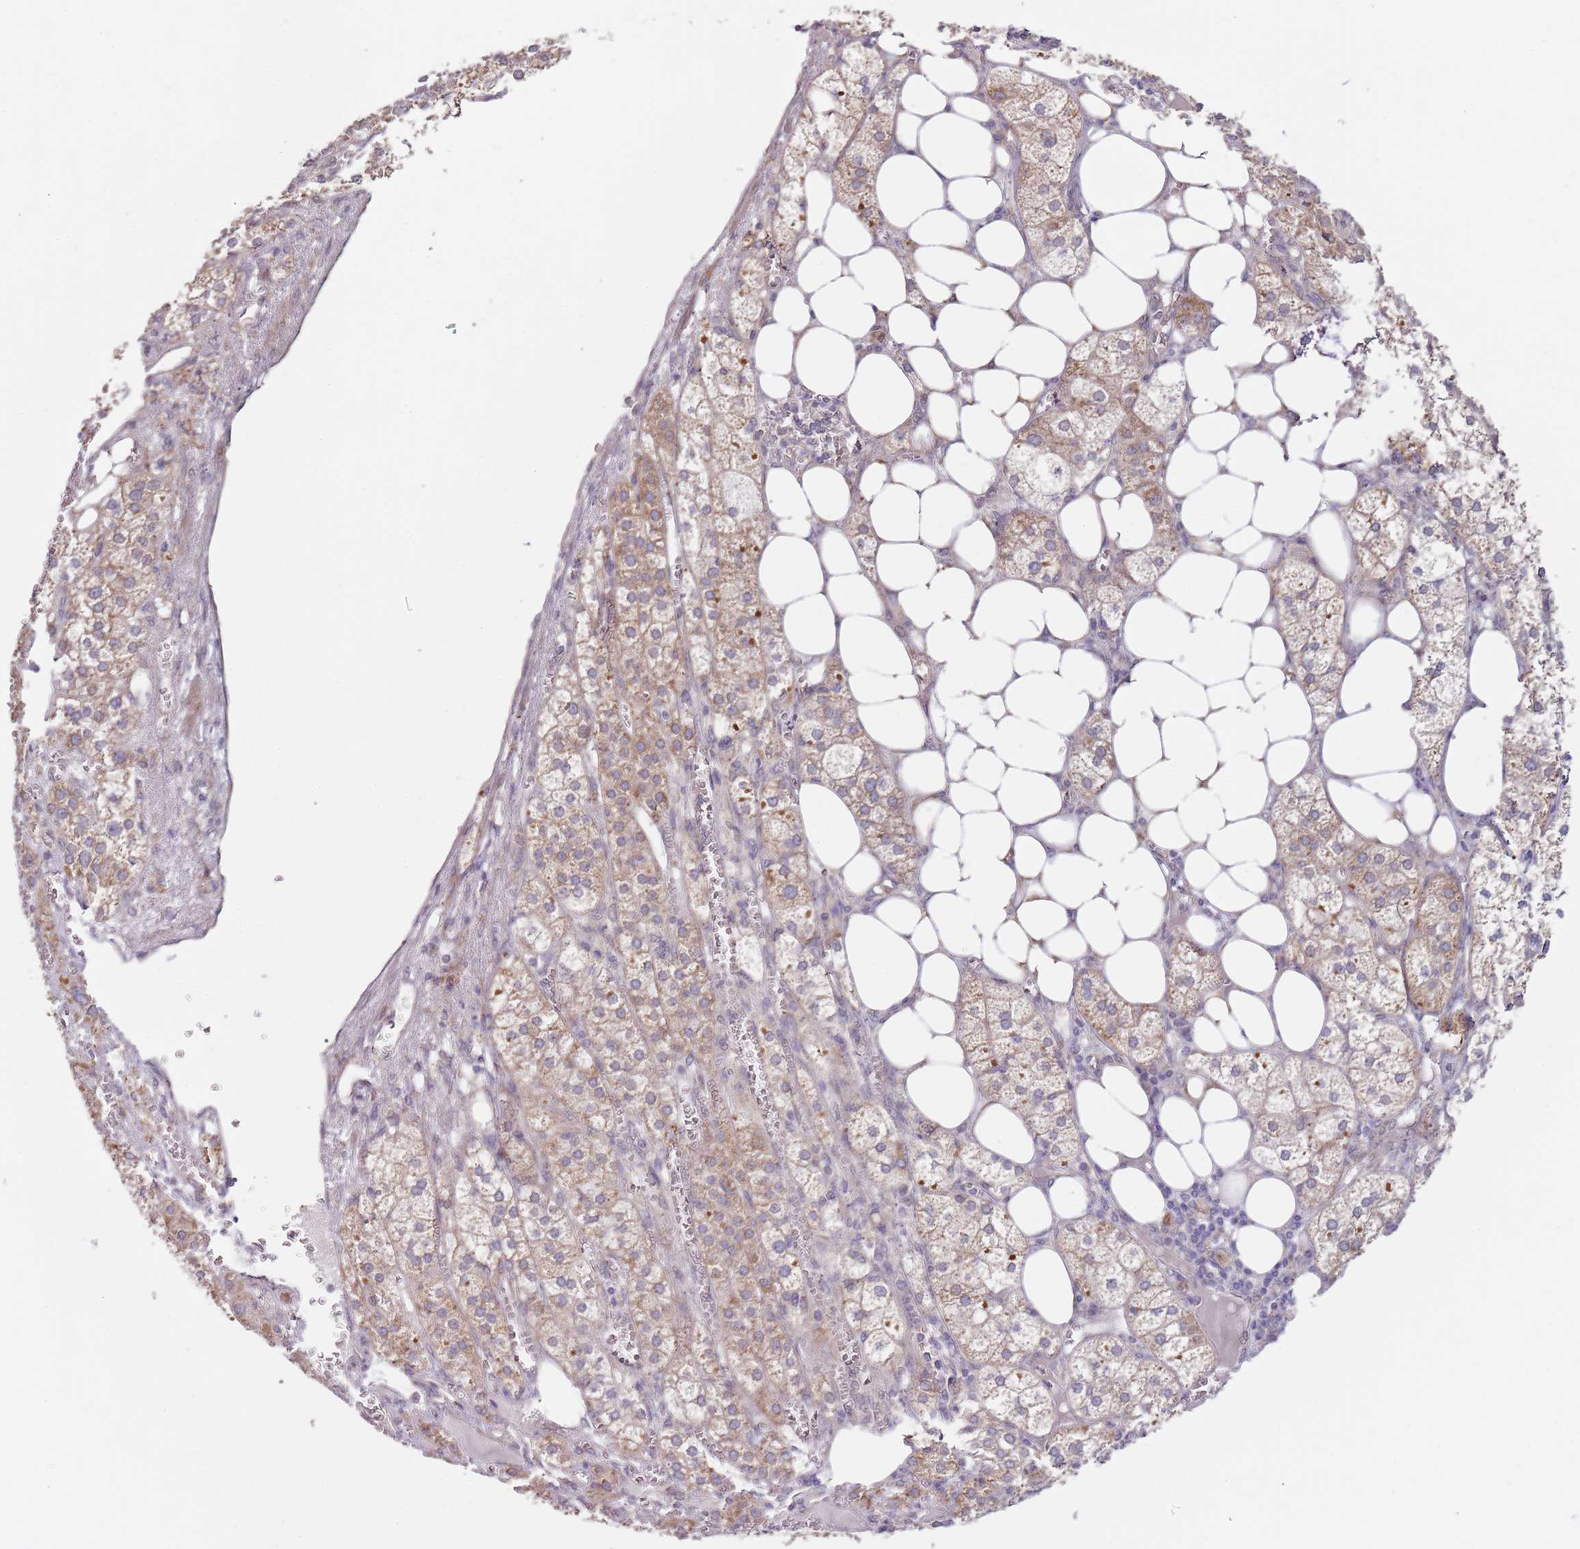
{"staining": {"intensity": "moderate", "quantity": "25%-75%", "location": "cytoplasmic/membranous"}, "tissue": "adrenal gland", "cell_type": "Glandular cells", "image_type": "normal", "snomed": [{"axis": "morphology", "description": "Normal tissue, NOS"}, {"axis": "topography", "description": "Adrenal gland"}], "caption": "Glandular cells display moderate cytoplasmic/membranous staining in about 25%-75% of cells in normal adrenal gland.", "gene": "TBC1D9", "patient": {"sex": "female", "age": 61}}